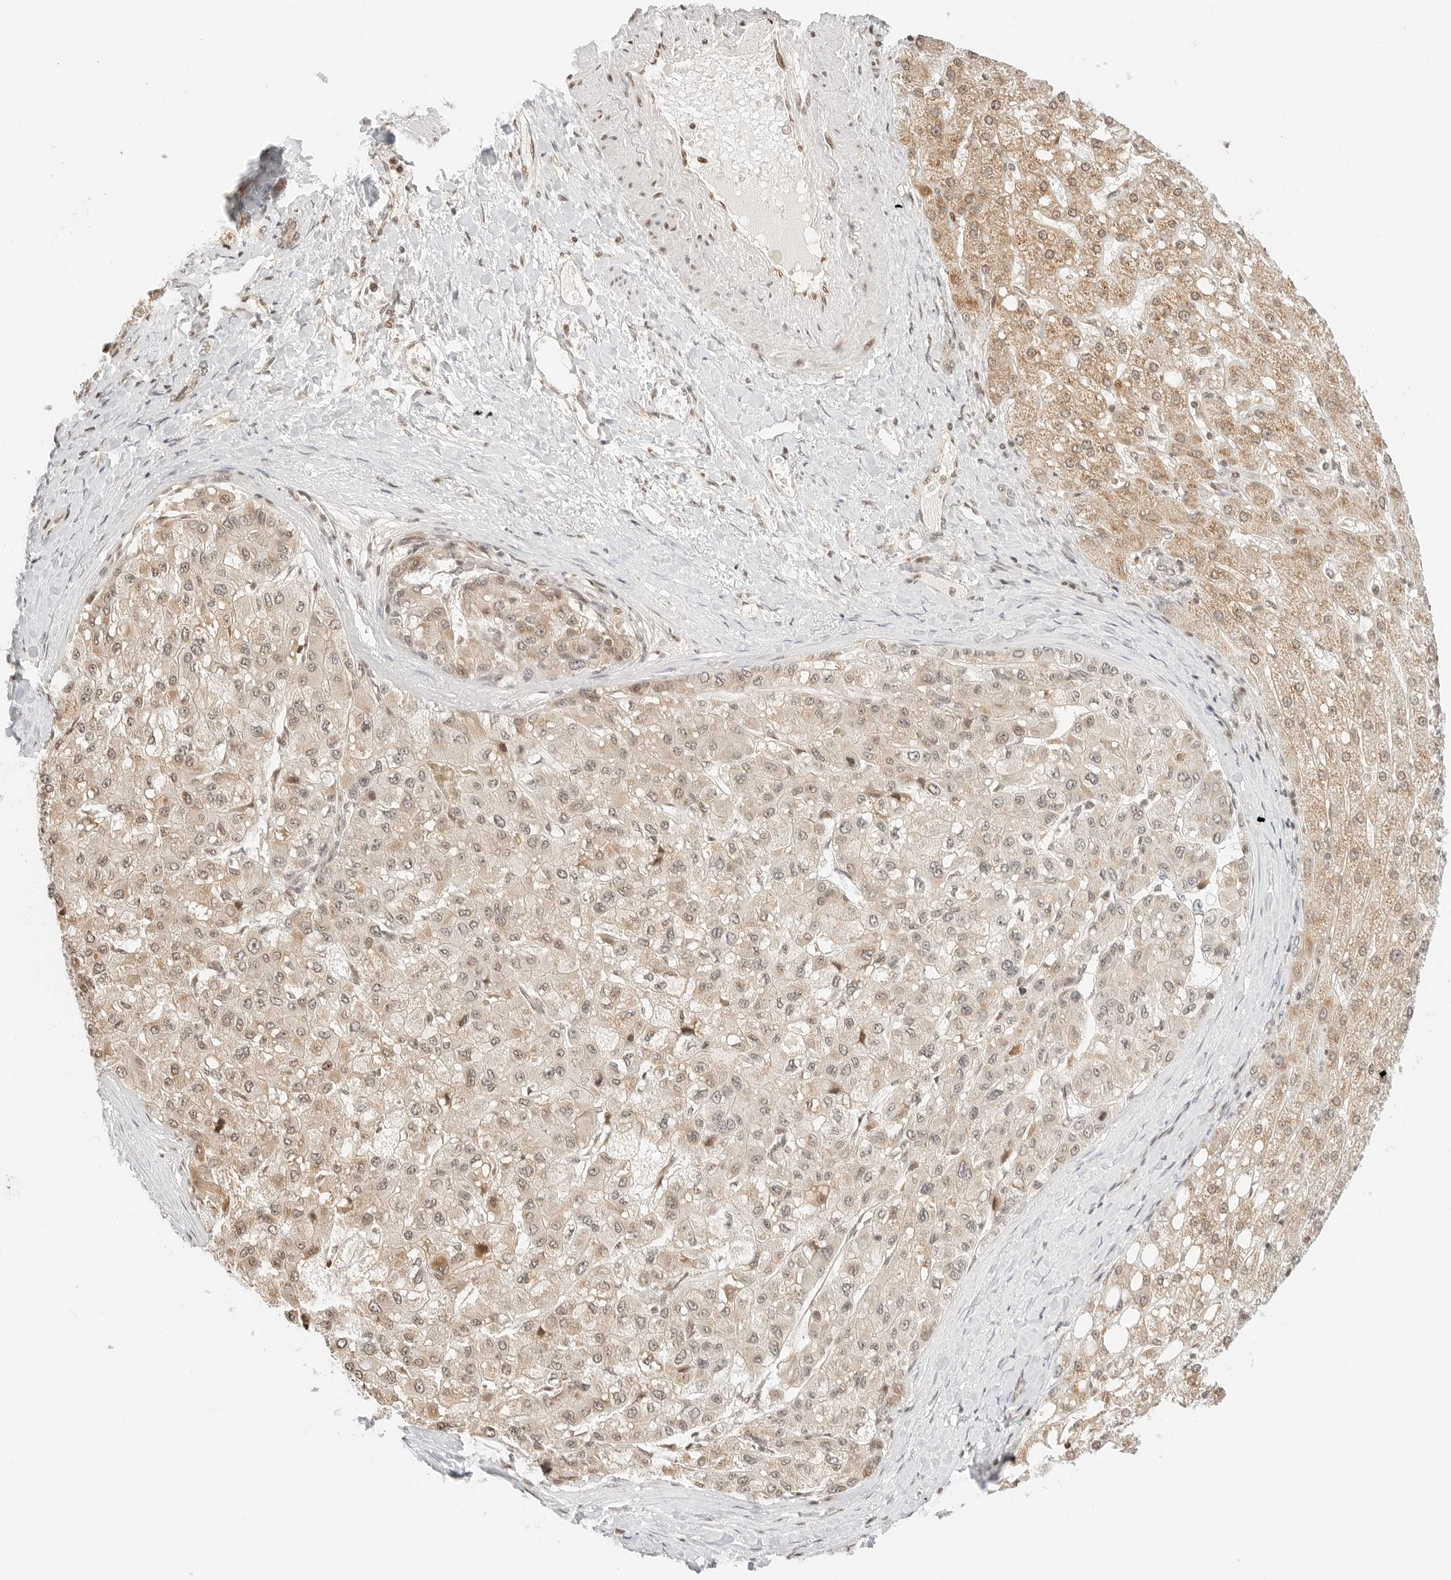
{"staining": {"intensity": "weak", "quantity": ">75%", "location": "cytoplasmic/membranous,nuclear"}, "tissue": "liver cancer", "cell_type": "Tumor cells", "image_type": "cancer", "snomed": [{"axis": "morphology", "description": "Carcinoma, Hepatocellular, NOS"}, {"axis": "topography", "description": "Liver"}], "caption": "Immunohistochemistry (IHC) of liver cancer (hepatocellular carcinoma) shows low levels of weak cytoplasmic/membranous and nuclear positivity in approximately >75% of tumor cells.", "gene": "RPS6KL1", "patient": {"sex": "male", "age": 80}}